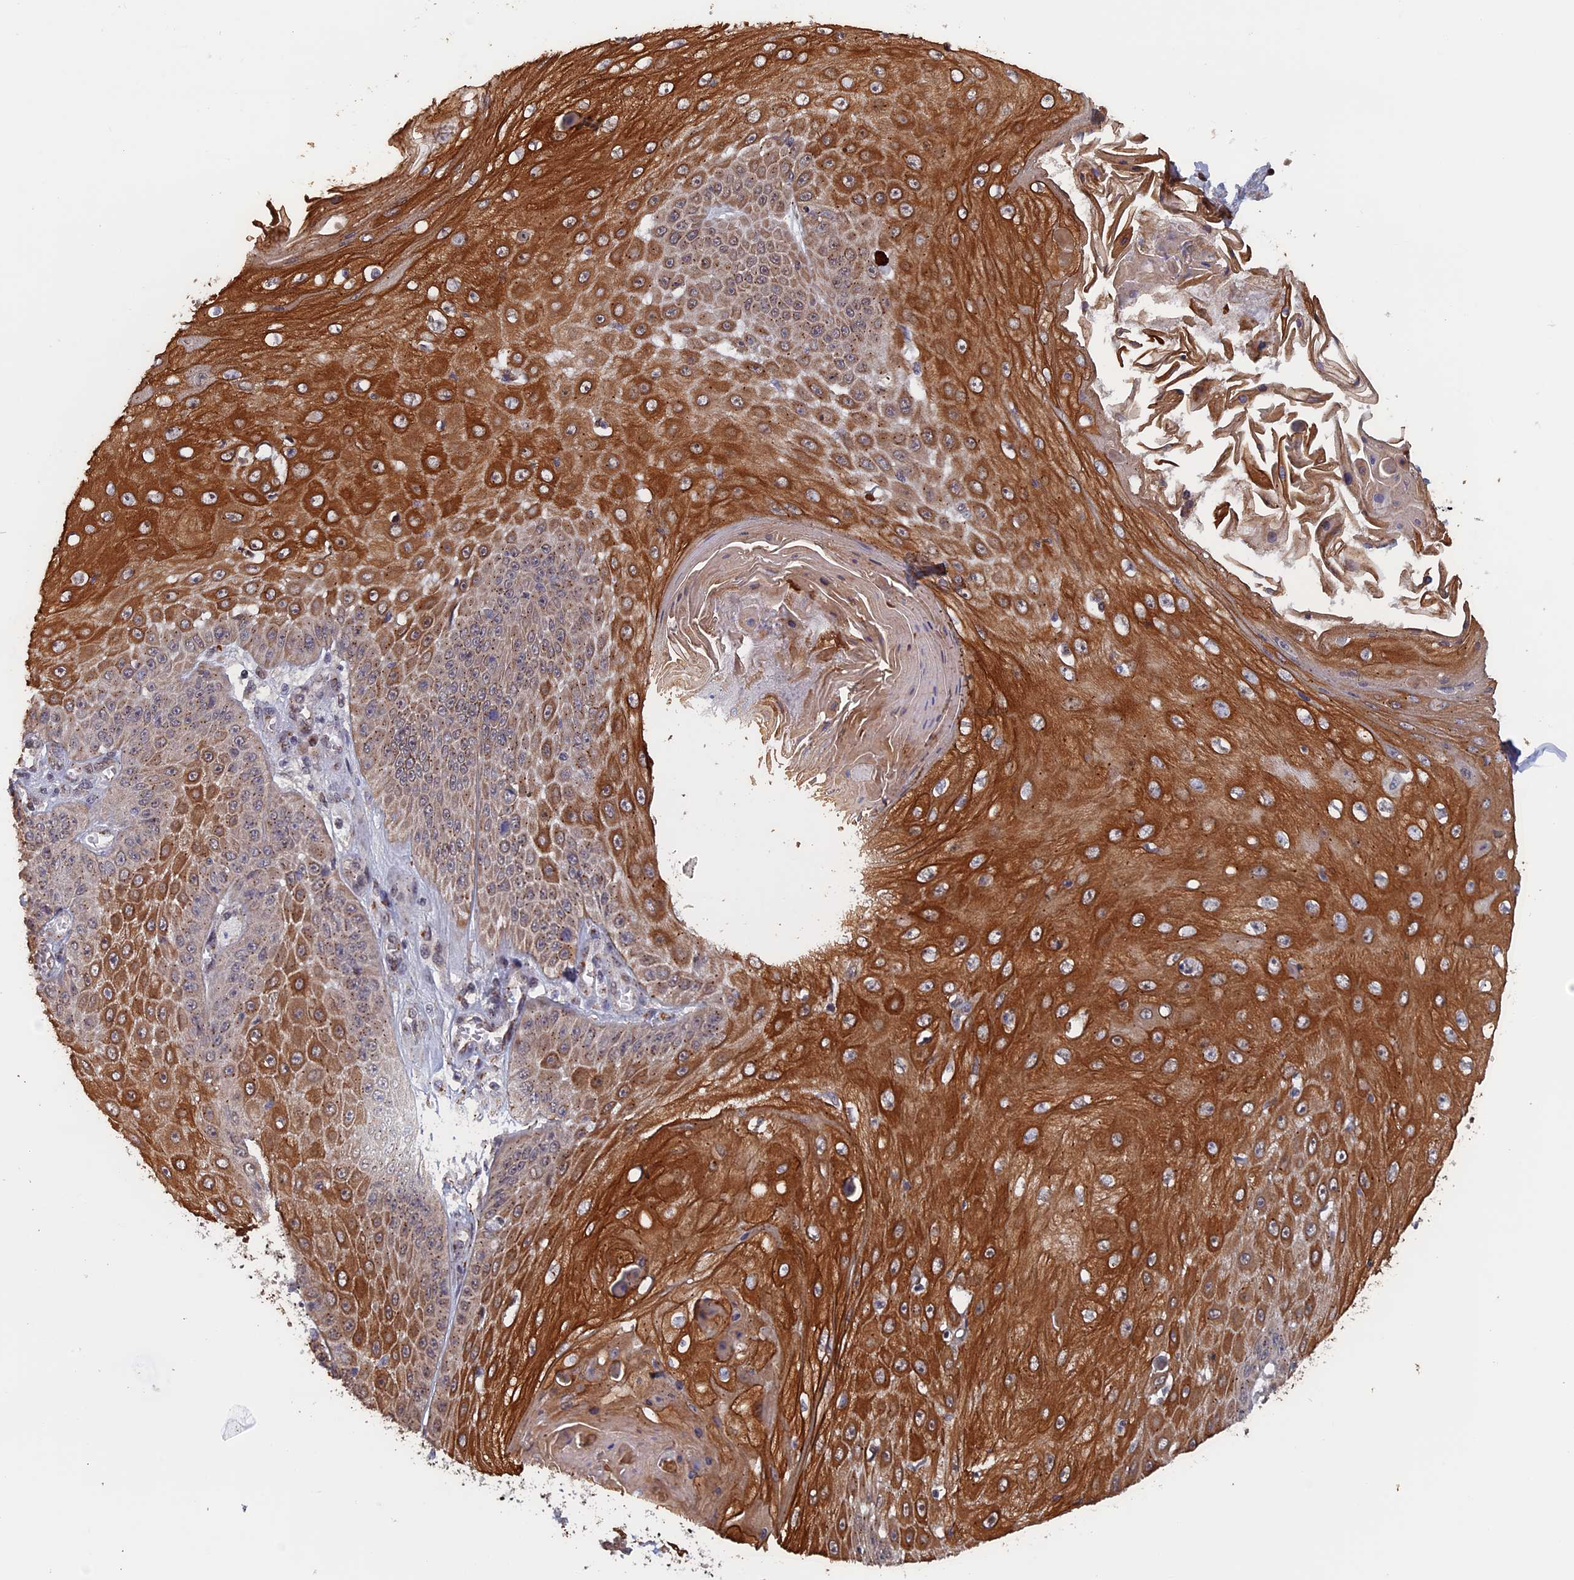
{"staining": {"intensity": "strong", "quantity": ">75%", "location": "cytoplasmic/membranous"}, "tissue": "skin cancer", "cell_type": "Tumor cells", "image_type": "cancer", "snomed": [{"axis": "morphology", "description": "Squamous cell carcinoma, NOS"}, {"axis": "topography", "description": "Skin"}], "caption": "Protein expression analysis of skin cancer (squamous cell carcinoma) exhibits strong cytoplasmic/membranous positivity in approximately >75% of tumor cells.", "gene": "PIGQ", "patient": {"sex": "male", "age": 70}}